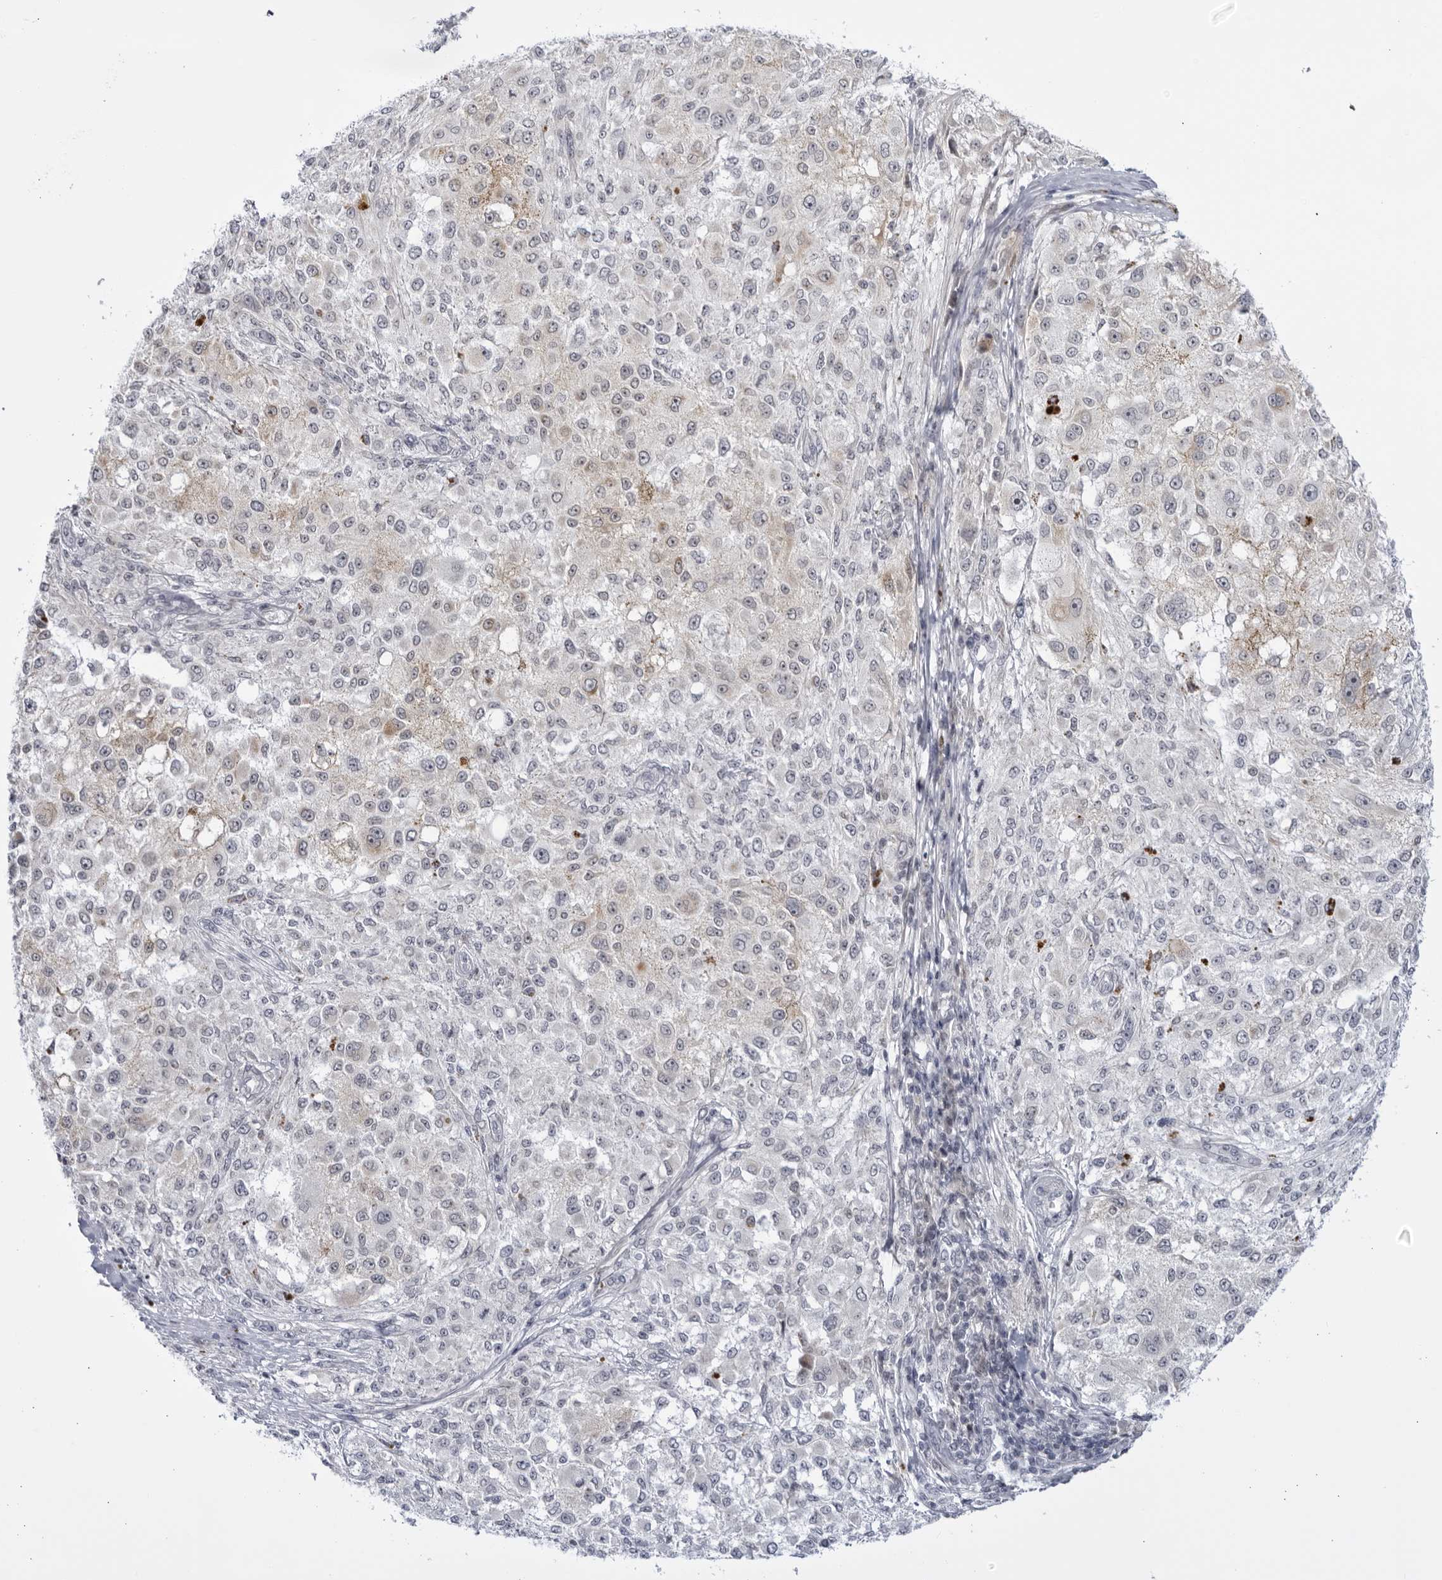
{"staining": {"intensity": "moderate", "quantity": "<25%", "location": "cytoplasmic/membranous"}, "tissue": "melanoma", "cell_type": "Tumor cells", "image_type": "cancer", "snomed": [{"axis": "morphology", "description": "Necrosis, NOS"}, {"axis": "morphology", "description": "Malignant melanoma, NOS"}, {"axis": "topography", "description": "Skin"}], "caption": "Immunohistochemical staining of human malignant melanoma exhibits low levels of moderate cytoplasmic/membranous positivity in about <25% of tumor cells.", "gene": "CNBD1", "patient": {"sex": "female", "age": 87}}